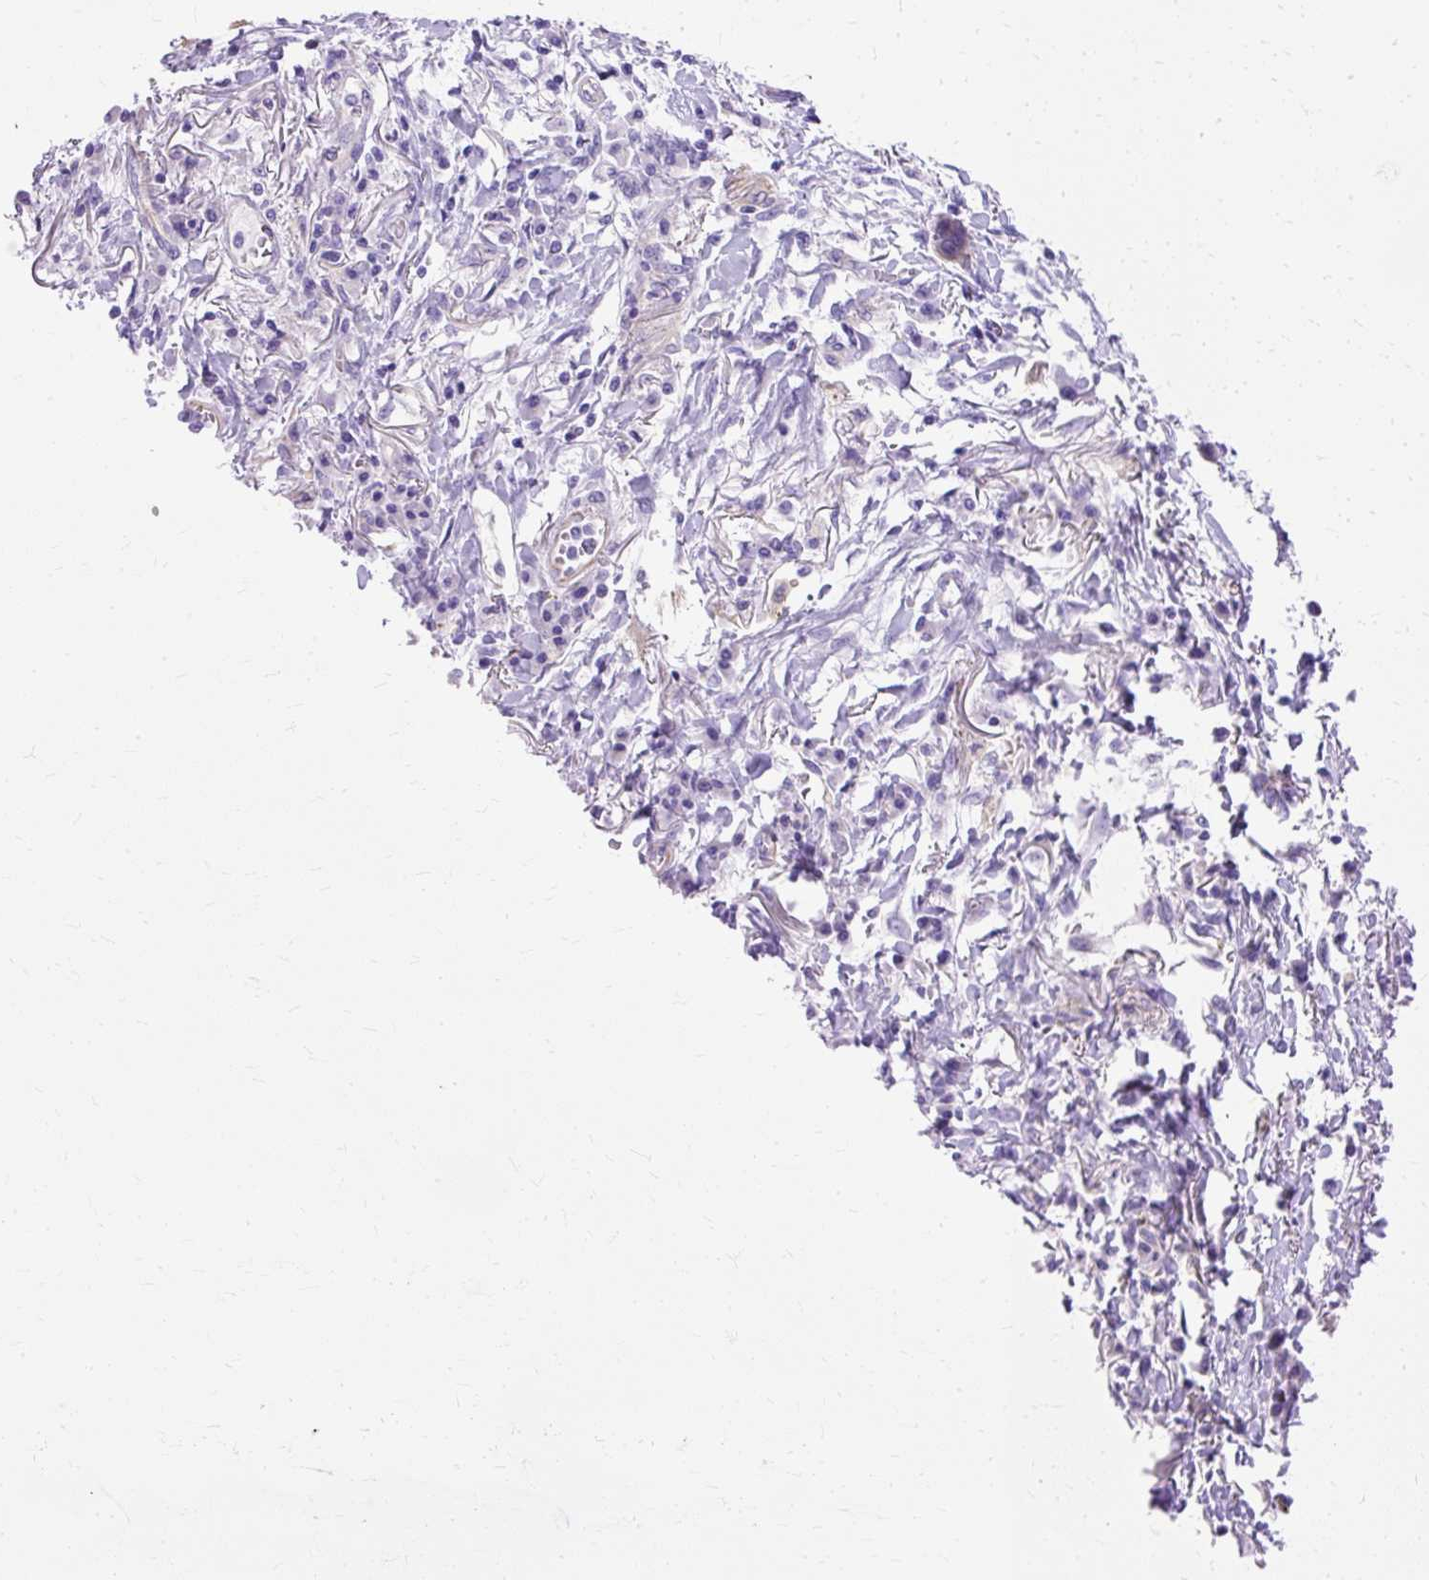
{"staining": {"intensity": "negative", "quantity": "none", "location": "none"}, "tissue": "lung cancer", "cell_type": "Tumor cells", "image_type": "cancer", "snomed": [{"axis": "morphology", "description": "Squamous cell carcinoma, NOS"}, {"axis": "topography", "description": "Lung"}], "caption": "High power microscopy histopathology image of an immunohistochemistry micrograph of lung cancer (squamous cell carcinoma), revealing no significant staining in tumor cells.", "gene": "MYO6", "patient": {"sex": "male", "age": 61}}